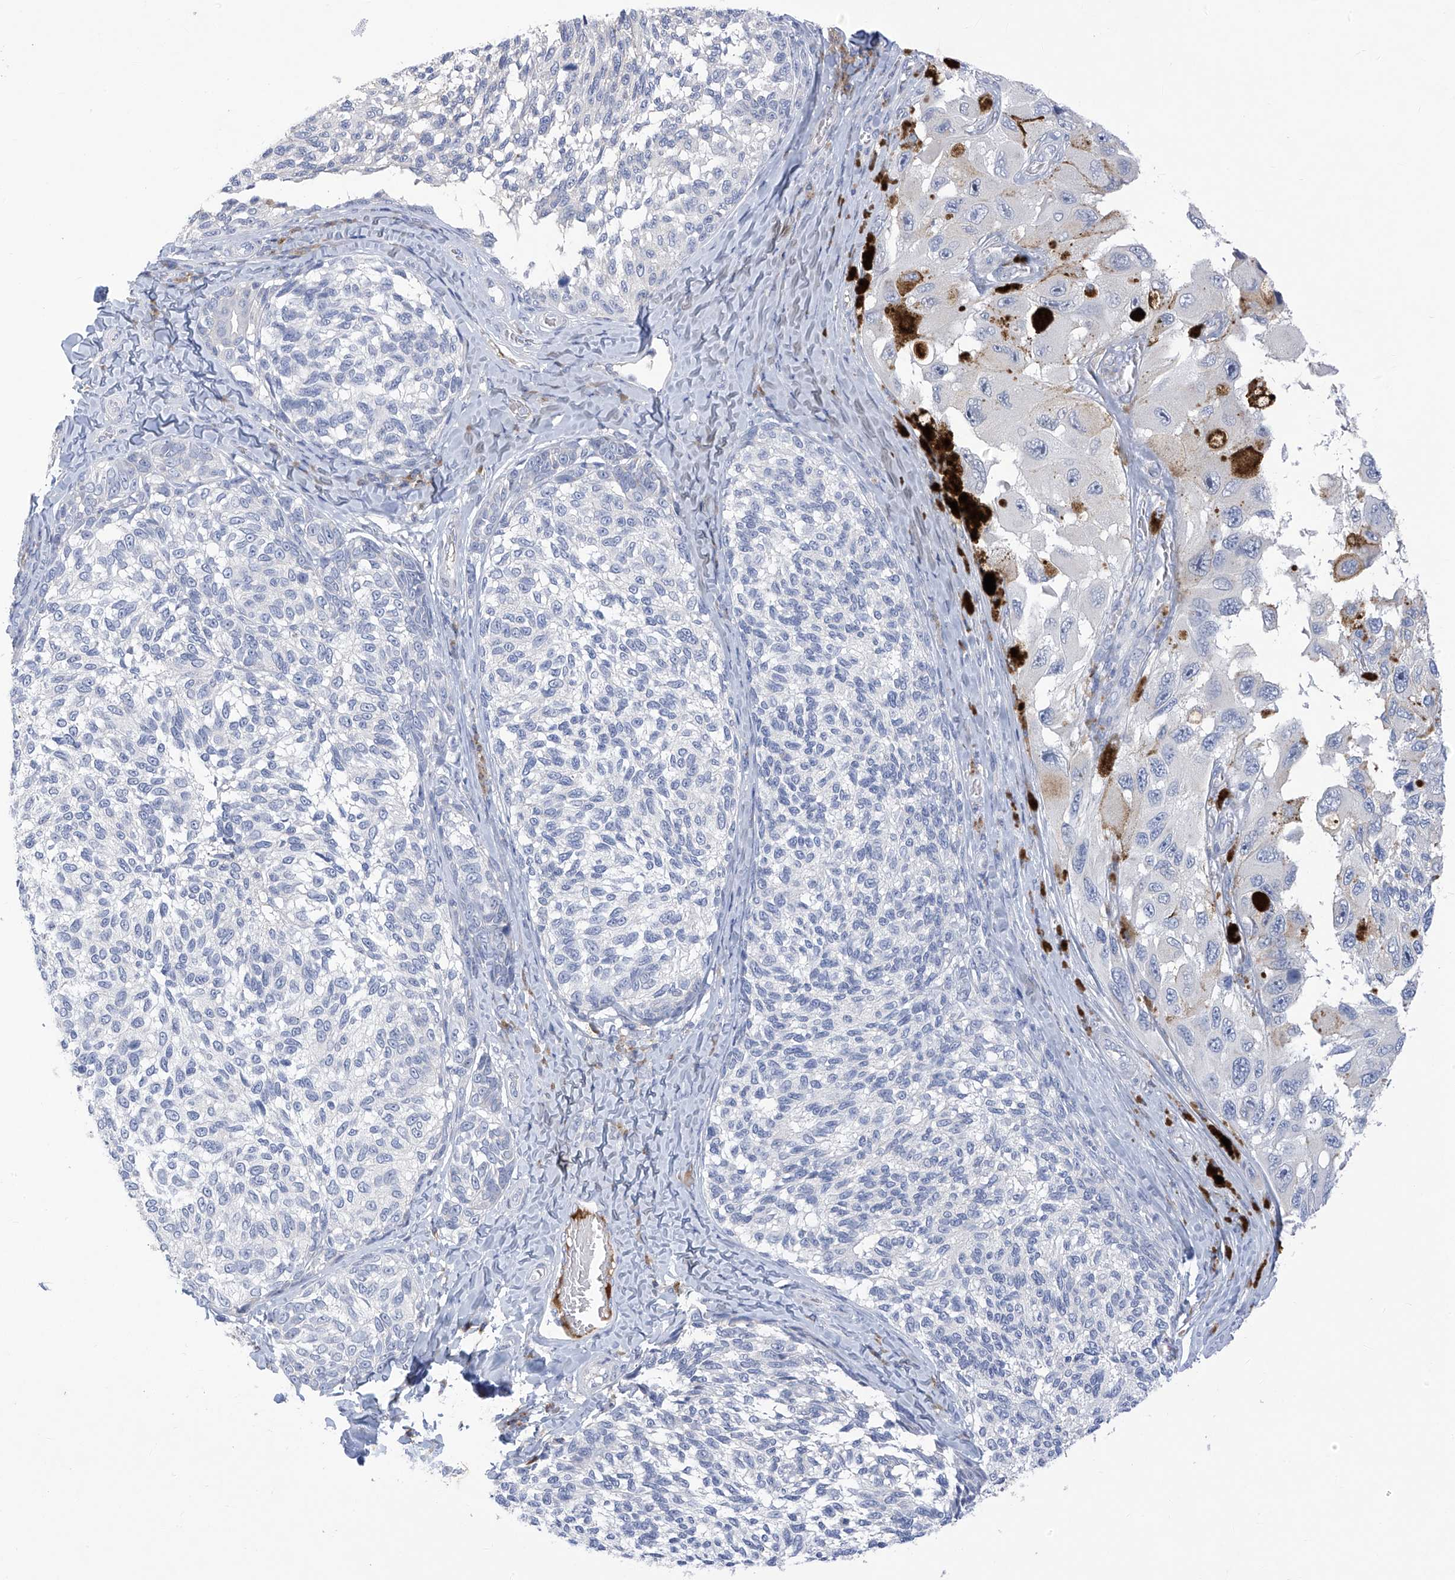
{"staining": {"intensity": "negative", "quantity": "none", "location": "none"}, "tissue": "melanoma", "cell_type": "Tumor cells", "image_type": "cancer", "snomed": [{"axis": "morphology", "description": "Malignant melanoma, NOS"}, {"axis": "topography", "description": "Skin"}], "caption": "Image shows no protein positivity in tumor cells of malignant melanoma tissue.", "gene": "SLCO4A1", "patient": {"sex": "female", "age": 73}}